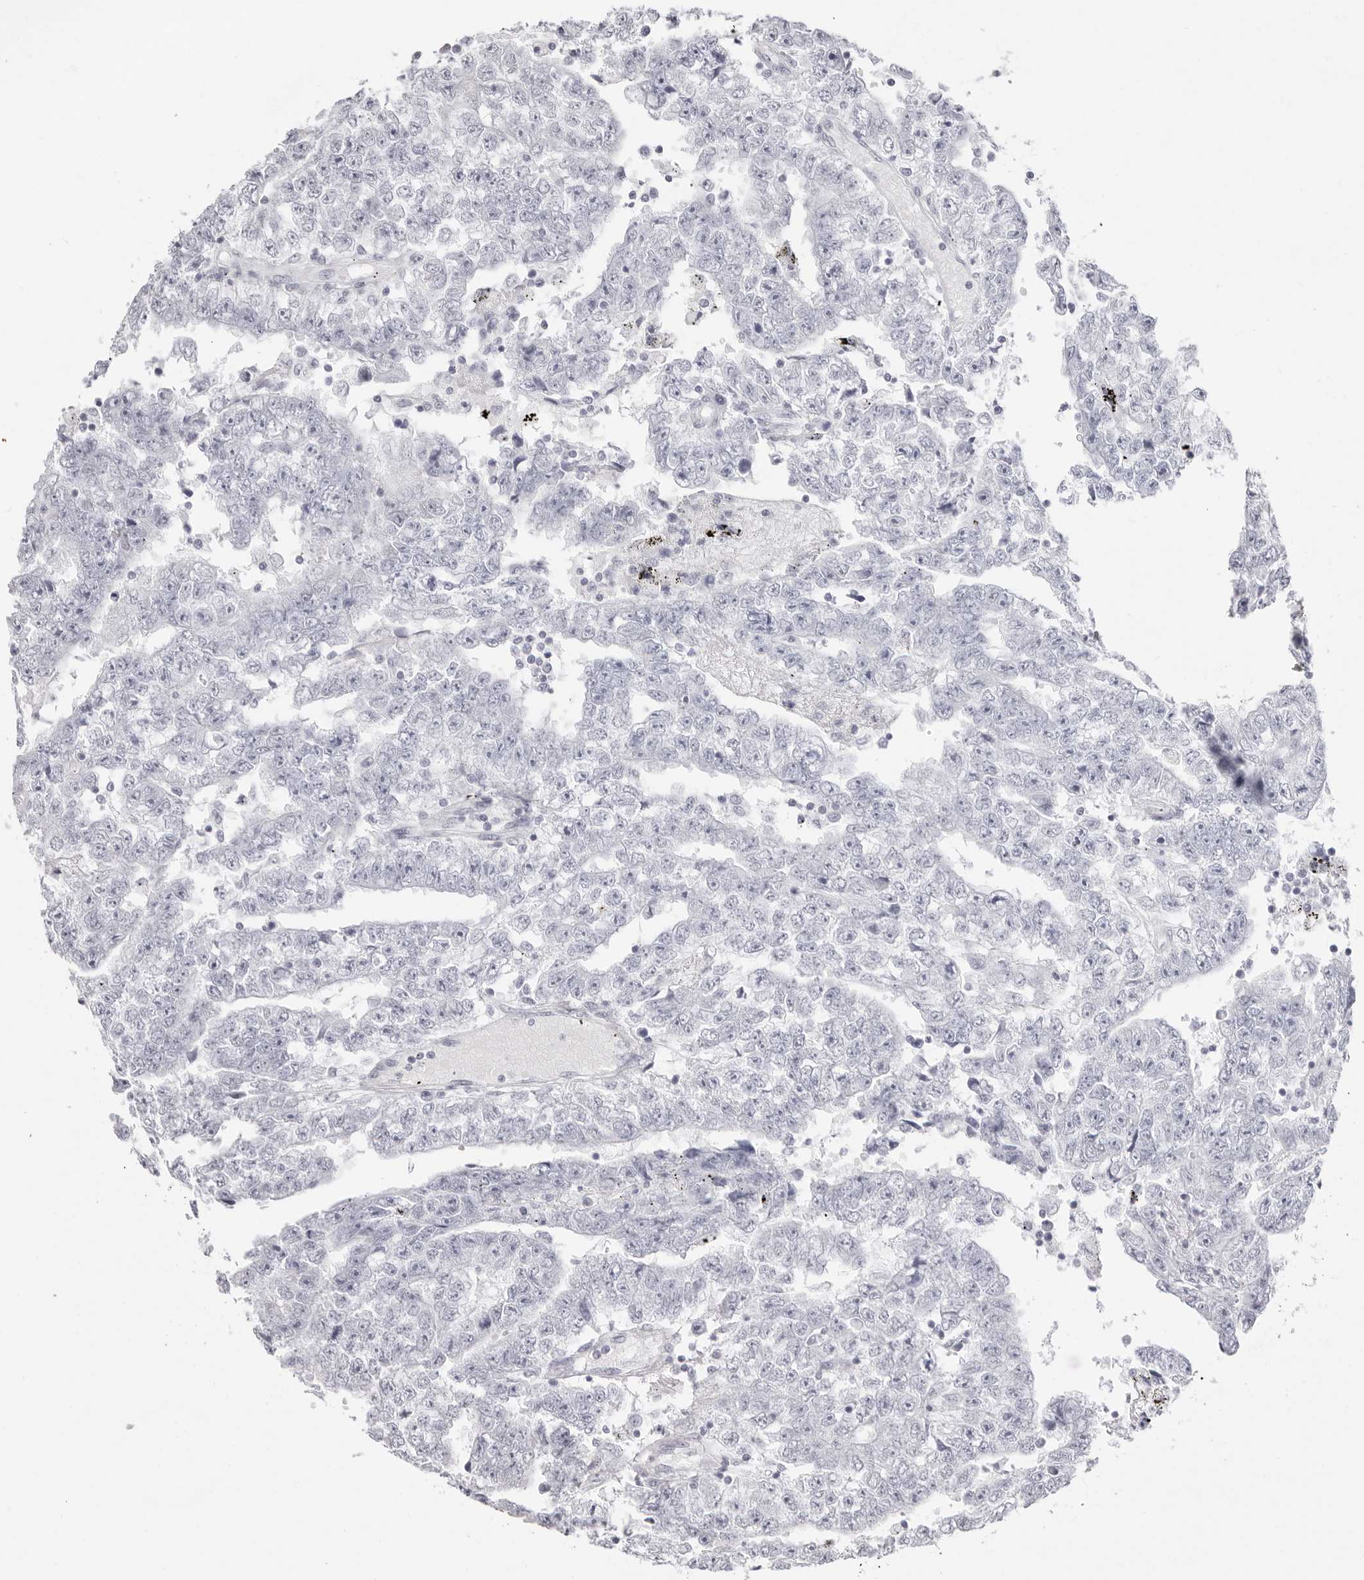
{"staining": {"intensity": "negative", "quantity": "none", "location": "none"}, "tissue": "testis cancer", "cell_type": "Tumor cells", "image_type": "cancer", "snomed": [{"axis": "morphology", "description": "Carcinoma, Embryonal, NOS"}, {"axis": "topography", "description": "Testis"}], "caption": "Tumor cells show no significant protein positivity in testis embryonal carcinoma.", "gene": "INSL3", "patient": {"sex": "male", "age": 25}}